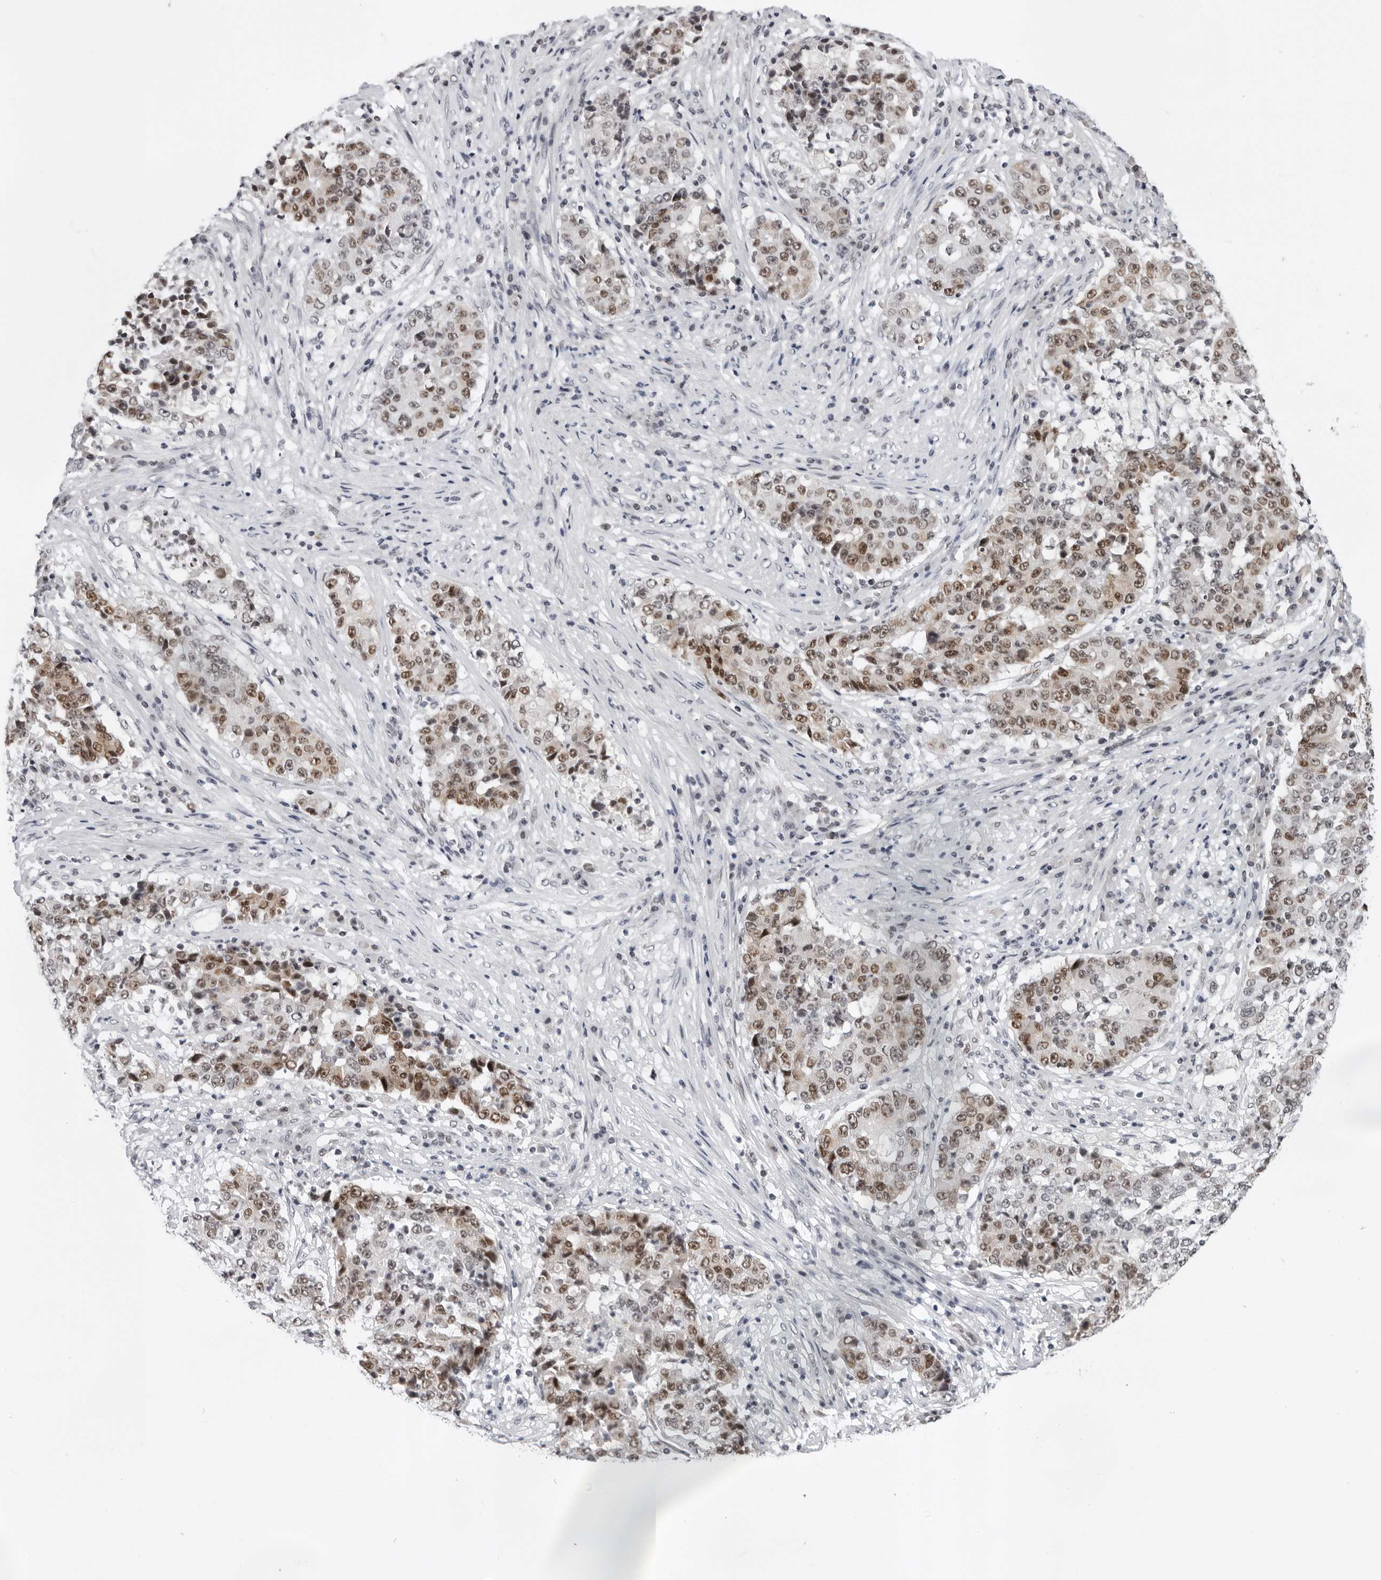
{"staining": {"intensity": "moderate", "quantity": ">75%", "location": "nuclear"}, "tissue": "stomach cancer", "cell_type": "Tumor cells", "image_type": "cancer", "snomed": [{"axis": "morphology", "description": "Adenocarcinoma, NOS"}, {"axis": "topography", "description": "Stomach"}], "caption": "Immunohistochemistry (IHC) (DAB) staining of human stomach cancer reveals moderate nuclear protein positivity in approximately >75% of tumor cells.", "gene": "USP1", "patient": {"sex": "male", "age": 59}}